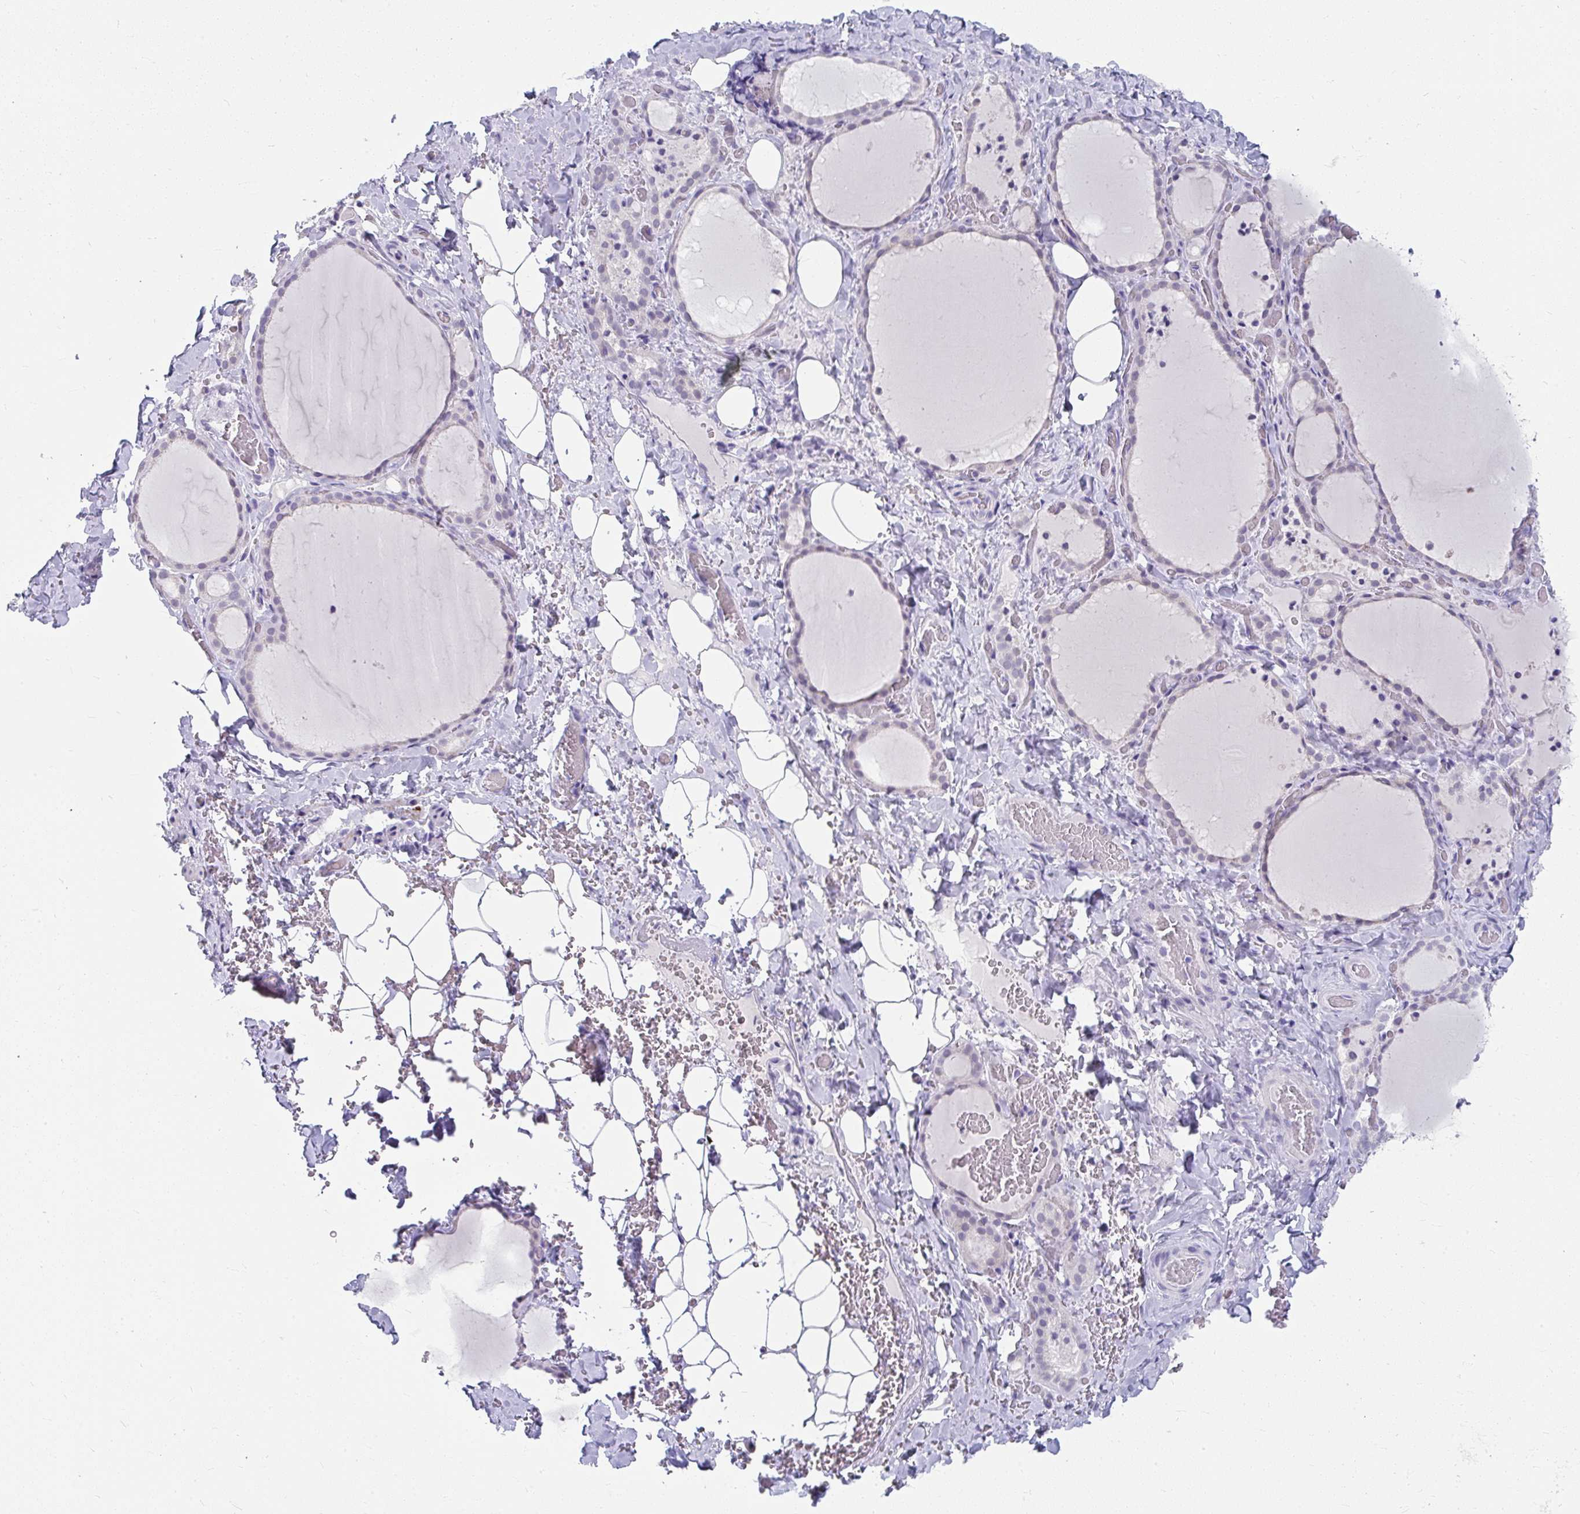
{"staining": {"intensity": "negative", "quantity": "none", "location": "none"}, "tissue": "thyroid gland", "cell_type": "Glandular cells", "image_type": "normal", "snomed": [{"axis": "morphology", "description": "Normal tissue, NOS"}, {"axis": "topography", "description": "Thyroid gland"}], "caption": "This micrograph is of normal thyroid gland stained with immunohistochemistry (IHC) to label a protein in brown with the nuclei are counter-stained blue. There is no staining in glandular cells.", "gene": "UGT3A2", "patient": {"sex": "female", "age": 22}}